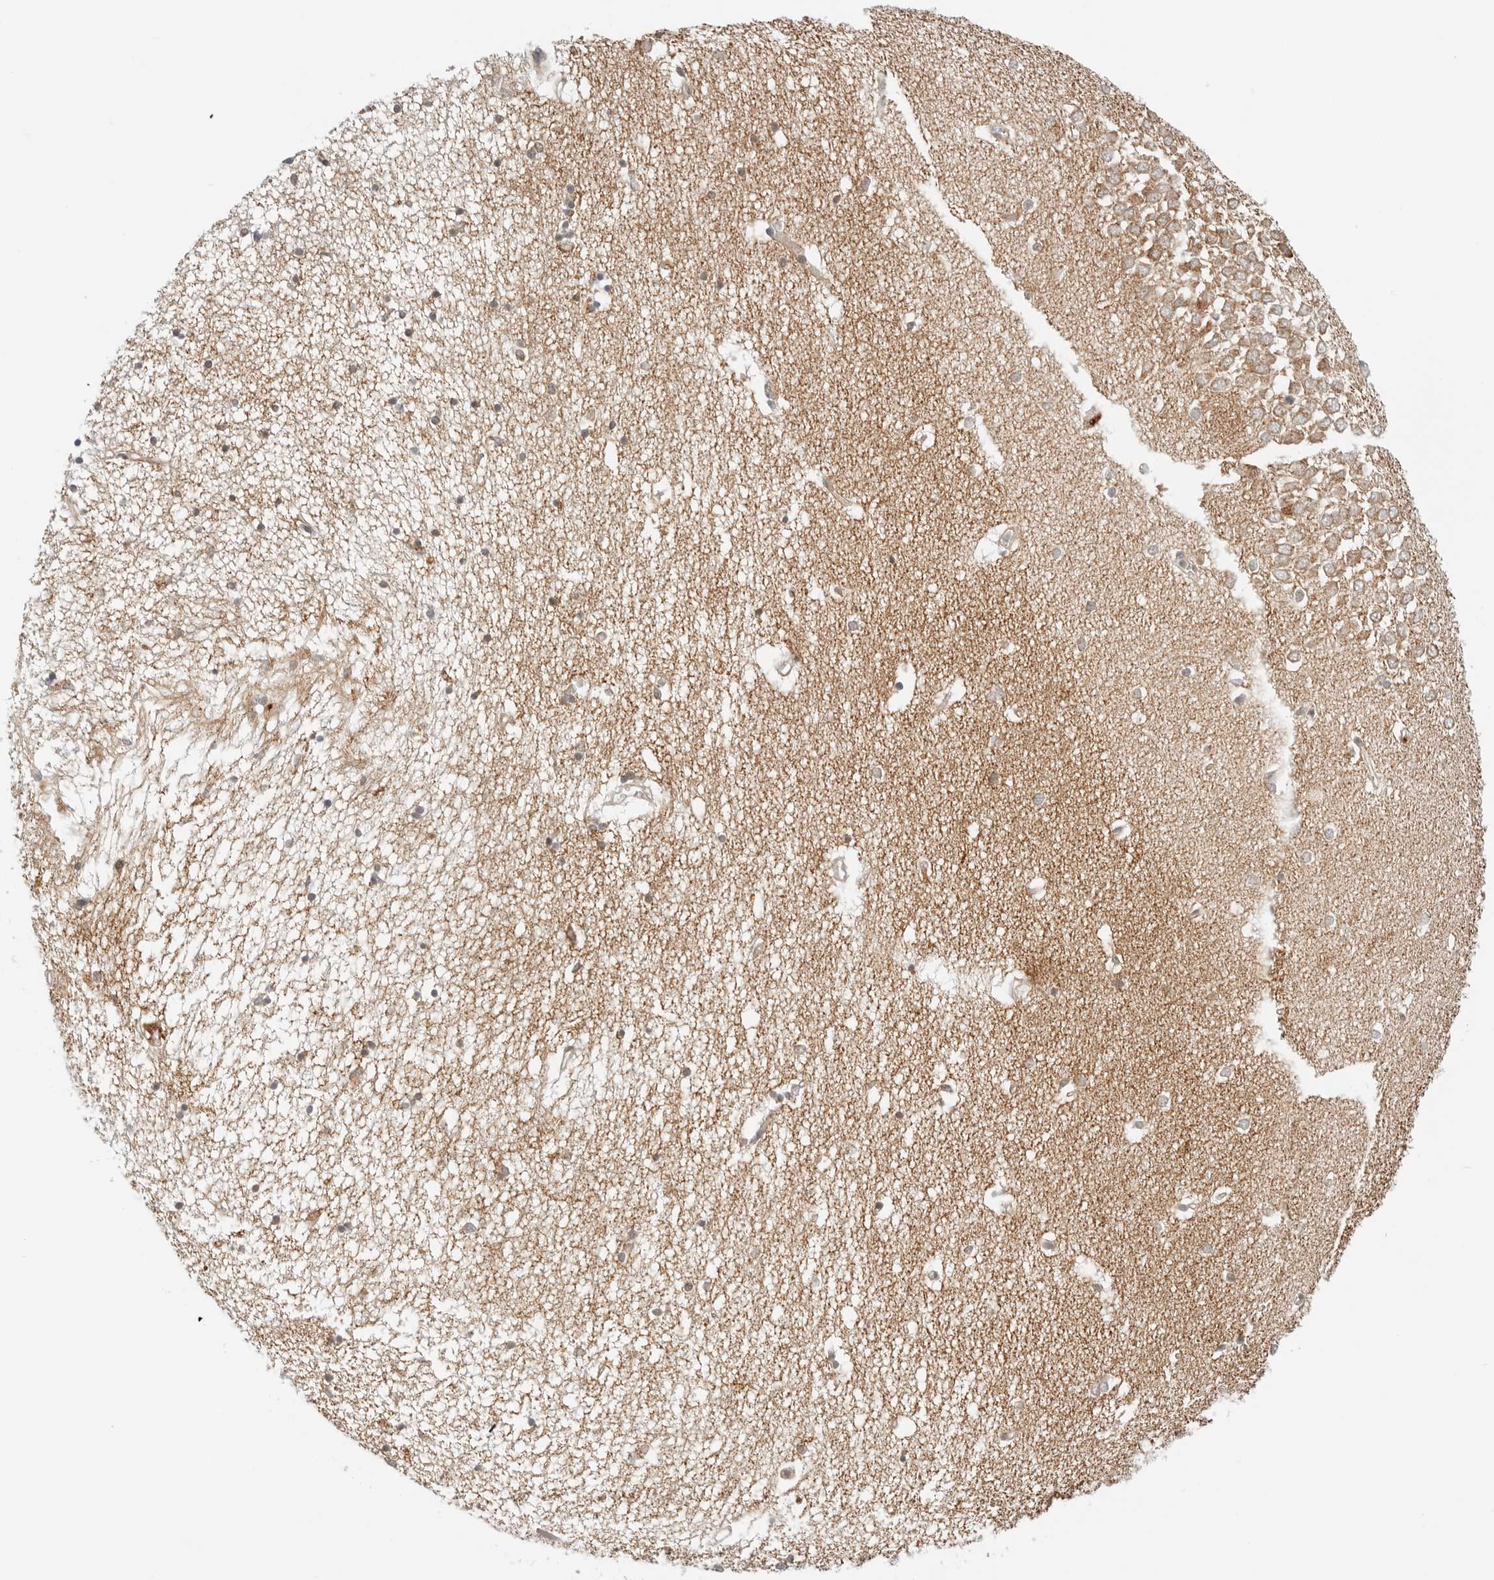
{"staining": {"intensity": "weak", "quantity": "25%-75%", "location": "cytoplasmic/membranous"}, "tissue": "hippocampus", "cell_type": "Glial cells", "image_type": "normal", "snomed": [{"axis": "morphology", "description": "Normal tissue, NOS"}, {"axis": "topography", "description": "Hippocampus"}], "caption": "Weak cytoplasmic/membranous protein positivity is appreciated in about 25%-75% of glial cells in hippocampus. Using DAB (3,3'-diaminobenzidine) (brown) and hematoxylin (blue) stains, captured at high magnification using brightfield microscopy.", "gene": "DYRK4", "patient": {"sex": "male", "age": 70}}